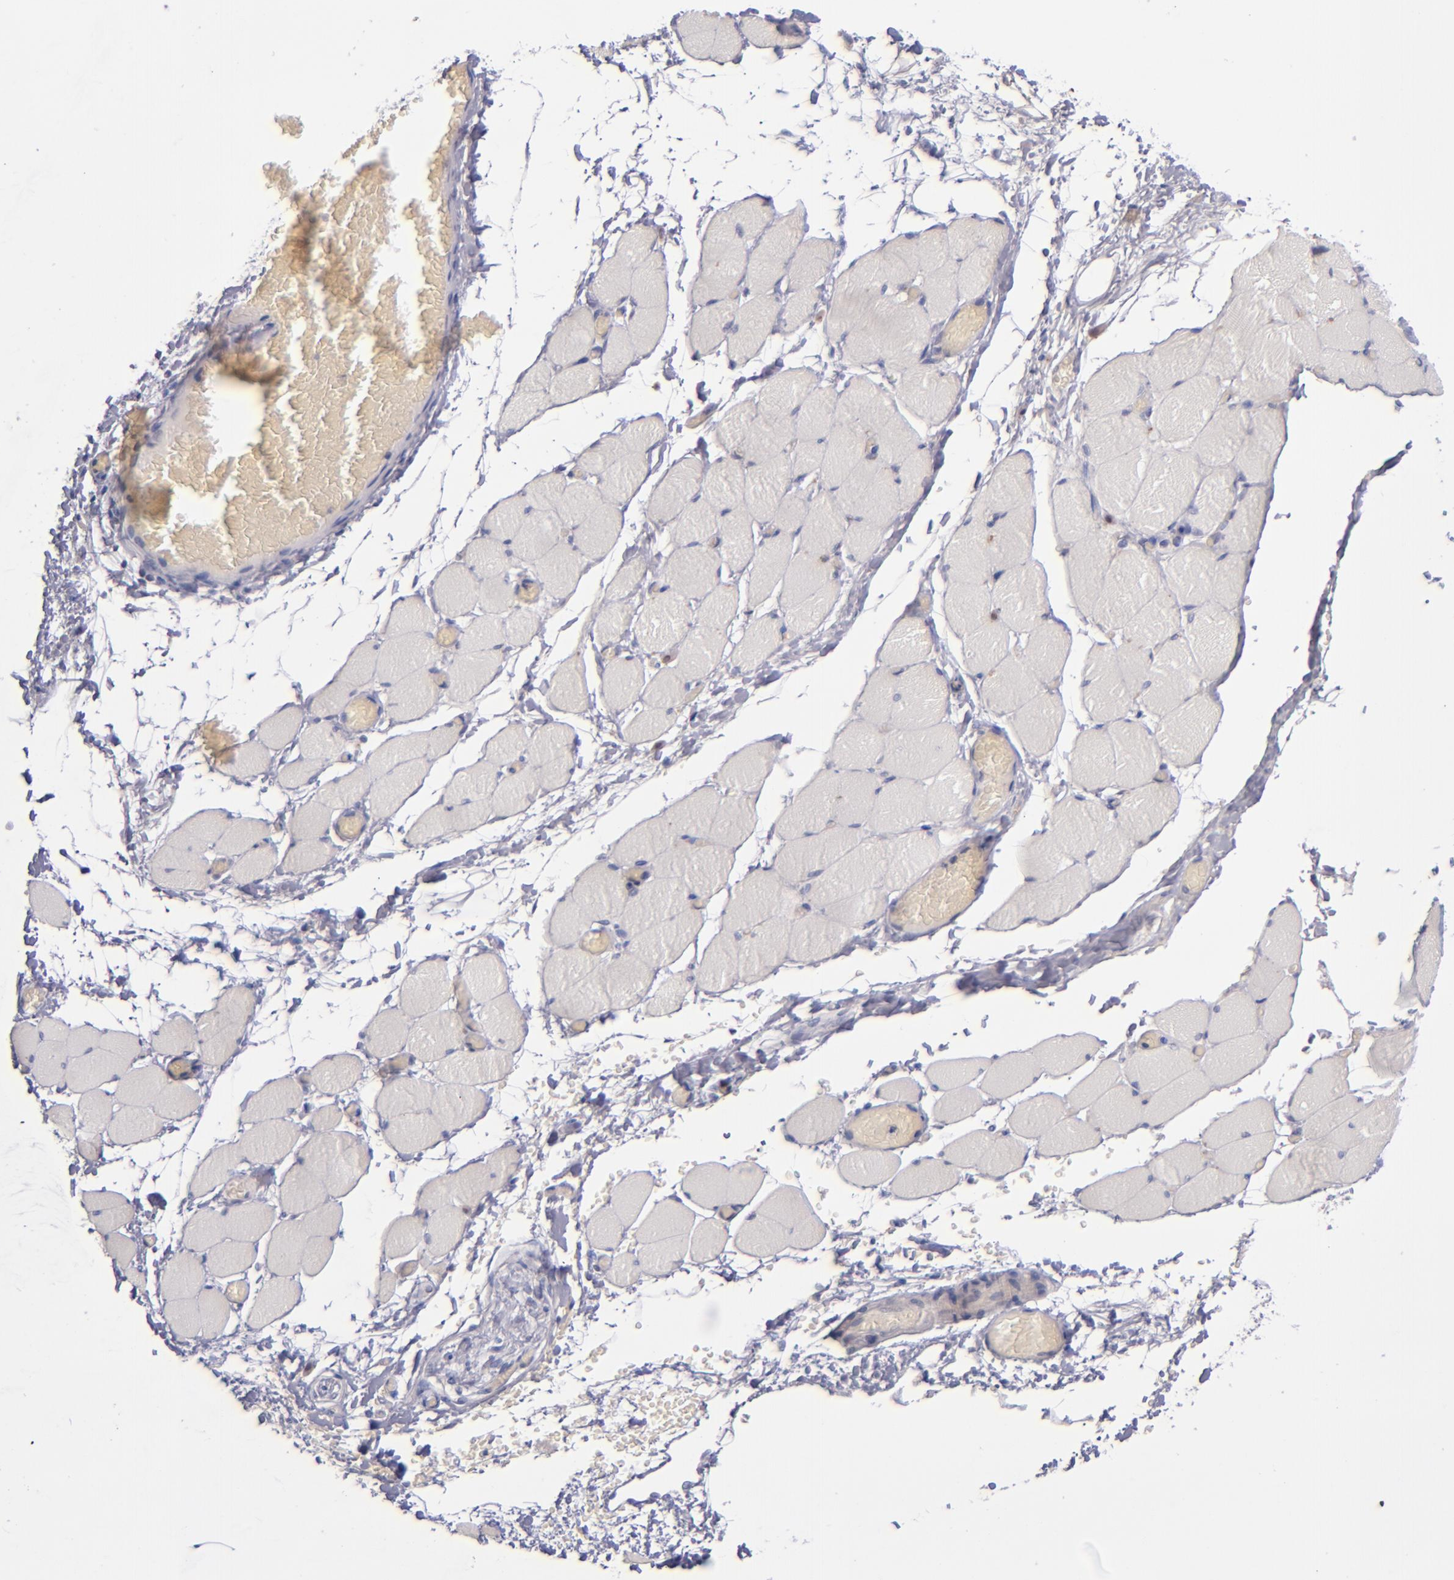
{"staining": {"intensity": "negative", "quantity": "none", "location": "none"}, "tissue": "skeletal muscle", "cell_type": "Myocytes", "image_type": "normal", "snomed": [{"axis": "morphology", "description": "Normal tissue, NOS"}, {"axis": "topography", "description": "Skeletal muscle"}, {"axis": "topography", "description": "Soft tissue"}], "caption": "There is no significant staining in myocytes of skeletal muscle. The staining was performed using DAB (3,3'-diaminobenzidine) to visualize the protein expression in brown, while the nuclei were stained in blue with hematoxylin (Magnification: 20x).", "gene": "TSC2", "patient": {"sex": "female", "age": 58}}